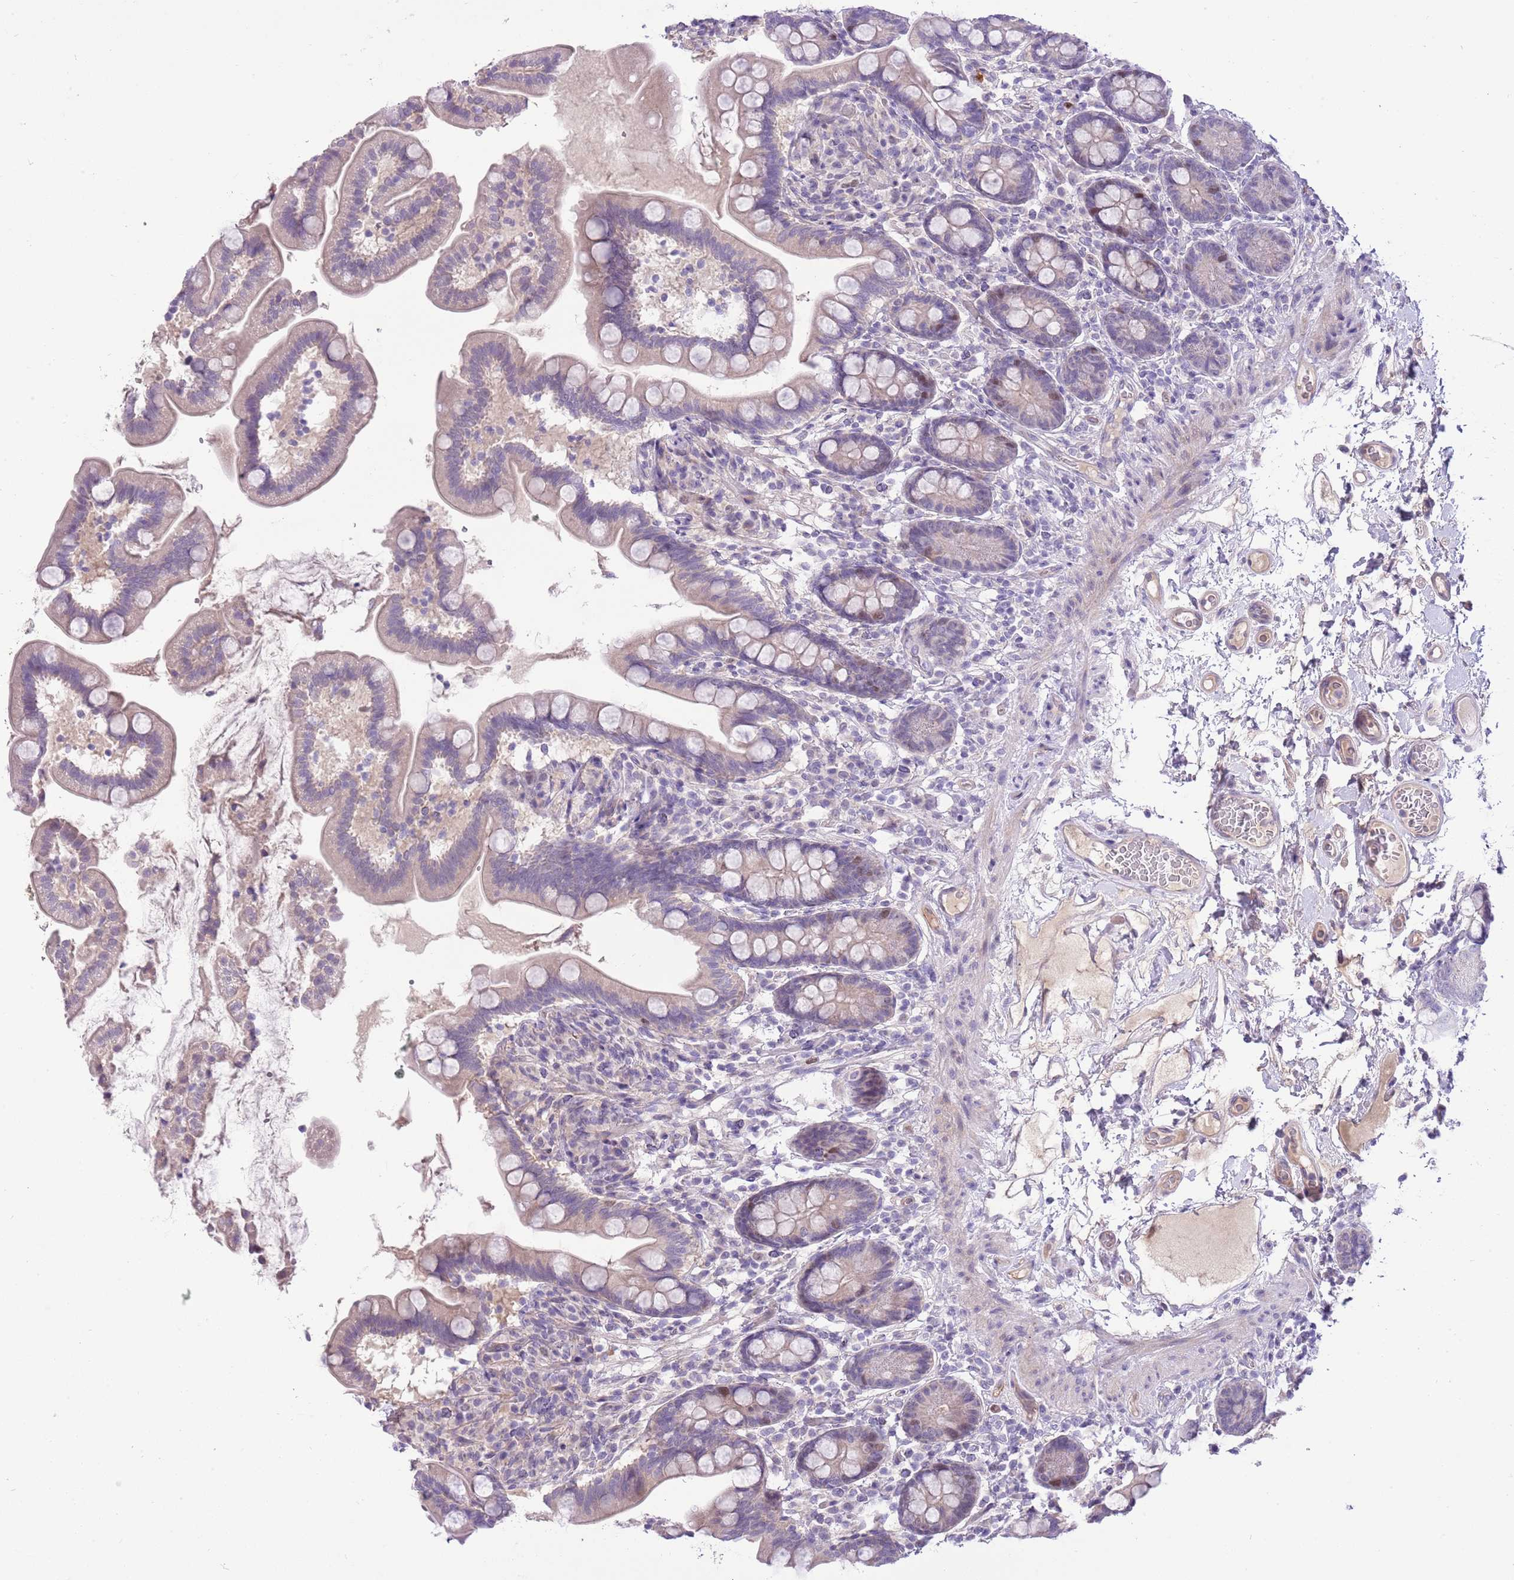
{"staining": {"intensity": "moderate", "quantity": "<25%", "location": "cytoplasmic/membranous,nuclear"}, "tissue": "small intestine", "cell_type": "Glandular cells", "image_type": "normal", "snomed": [{"axis": "morphology", "description": "Normal tissue, NOS"}, {"axis": "topography", "description": "Small intestine"}], "caption": "Glandular cells show moderate cytoplasmic/membranous,nuclear staining in about <25% of cells in benign small intestine.", "gene": "FBRSL1", "patient": {"sex": "female", "age": 64}}